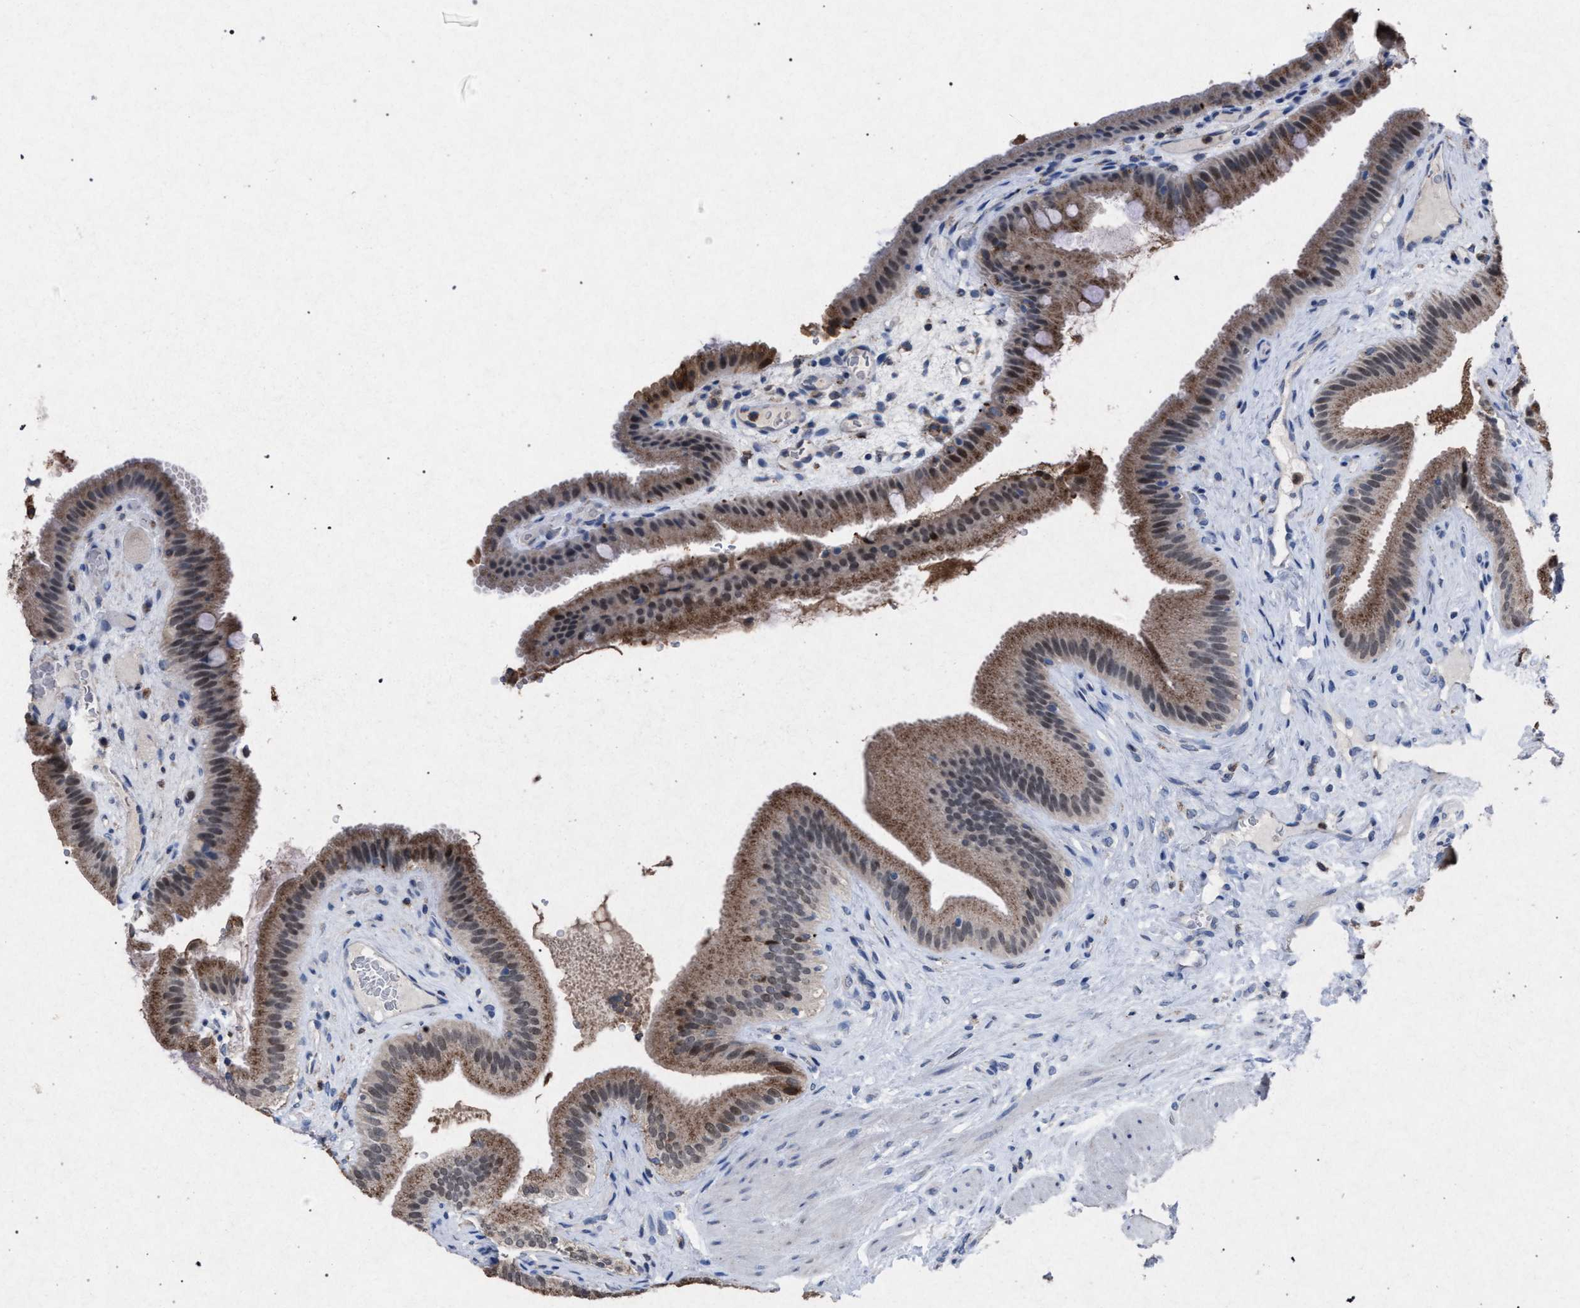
{"staining": {"intensity": "moderate", "quantity": ">75%", "location": "cytoplasmic/membranous"}, "tissue": "gallbladder", "cell_type": "Glandular cells", "image_type": "normal", "snomed": [{"axis": "morphology", "description": "Normal tissue, NOS"}, {"axis": "topography", "description": "Gallbladder"}], "caption": "Protein staining of unremarkable gallbladder exhibits moderate cytoplasmic/membranous positivity in about >75% of glandular cells.", "gene": "HSD17B4", "patient": {"sex": "male", "age": 49}}